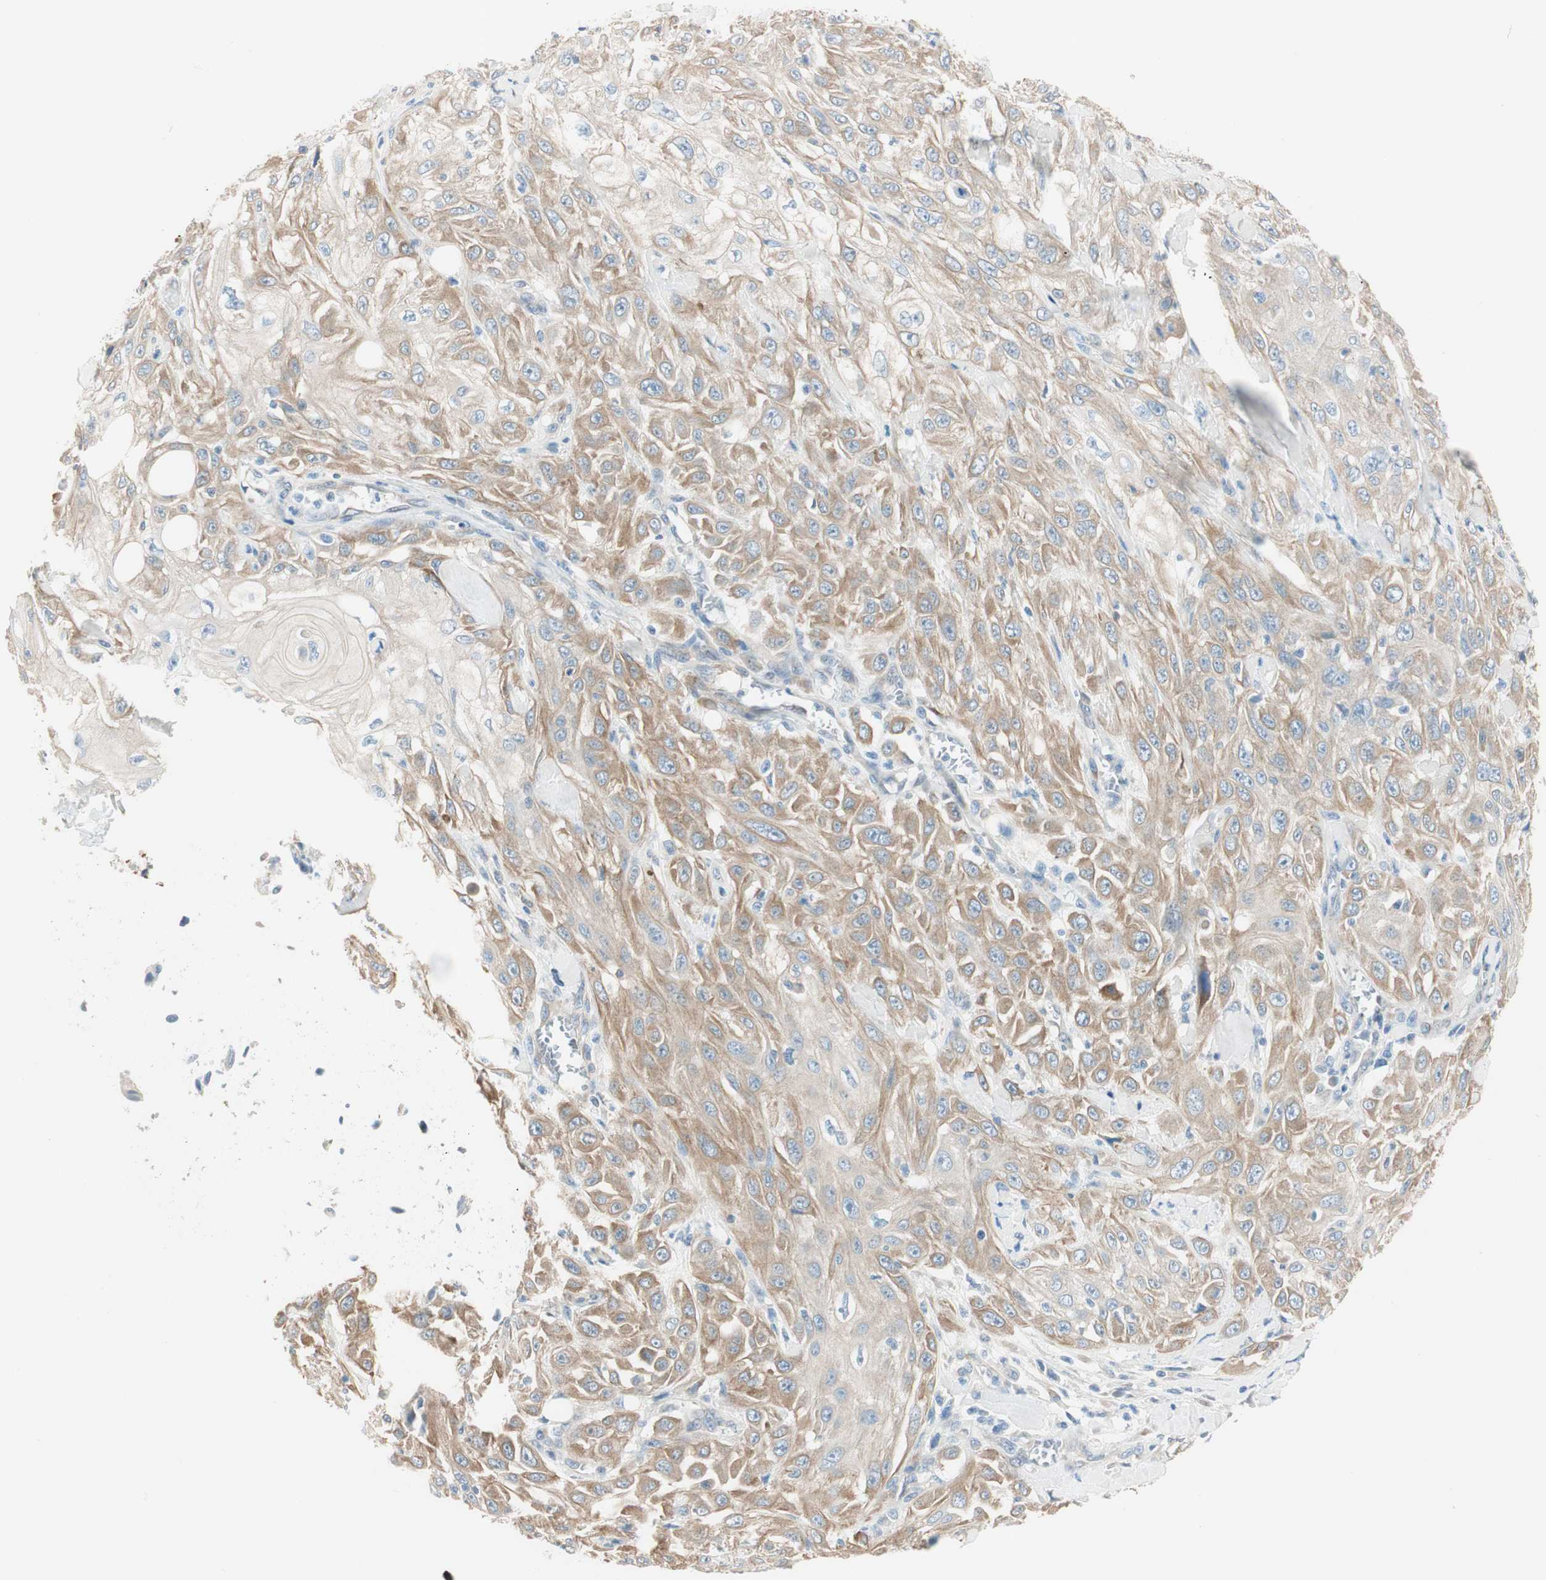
{"staining": {"intensity": "moderate", "quantity": ">75%", "location": "cytoplasmic/membranous"}, "tissue": "skin cancer", "cell_type": "Tumor cells", "image_type": "cancer", "snomed": [{"axis": "morphology", "description": "Squamous cell carcinoma, NOS"}, {"axis": "morphology", "description": "Squamous cell carcinoma, metastatic, NOS"}, {"axis": "topography", "description": "Skin"}, {"axis": "topography", "description": "Lymph node"}], "caption": "Immunohistochemical staining of human skin squamous cell carcinoma reveals medium levels of moderate cytoplasmic/membranous protein positivity in about >75% of tumor cells. (brown staining indicates protein expression, while blue staining denotes nuclei).", "gene": "CDK3", "patient": {"sex": "male", "age": 75}}